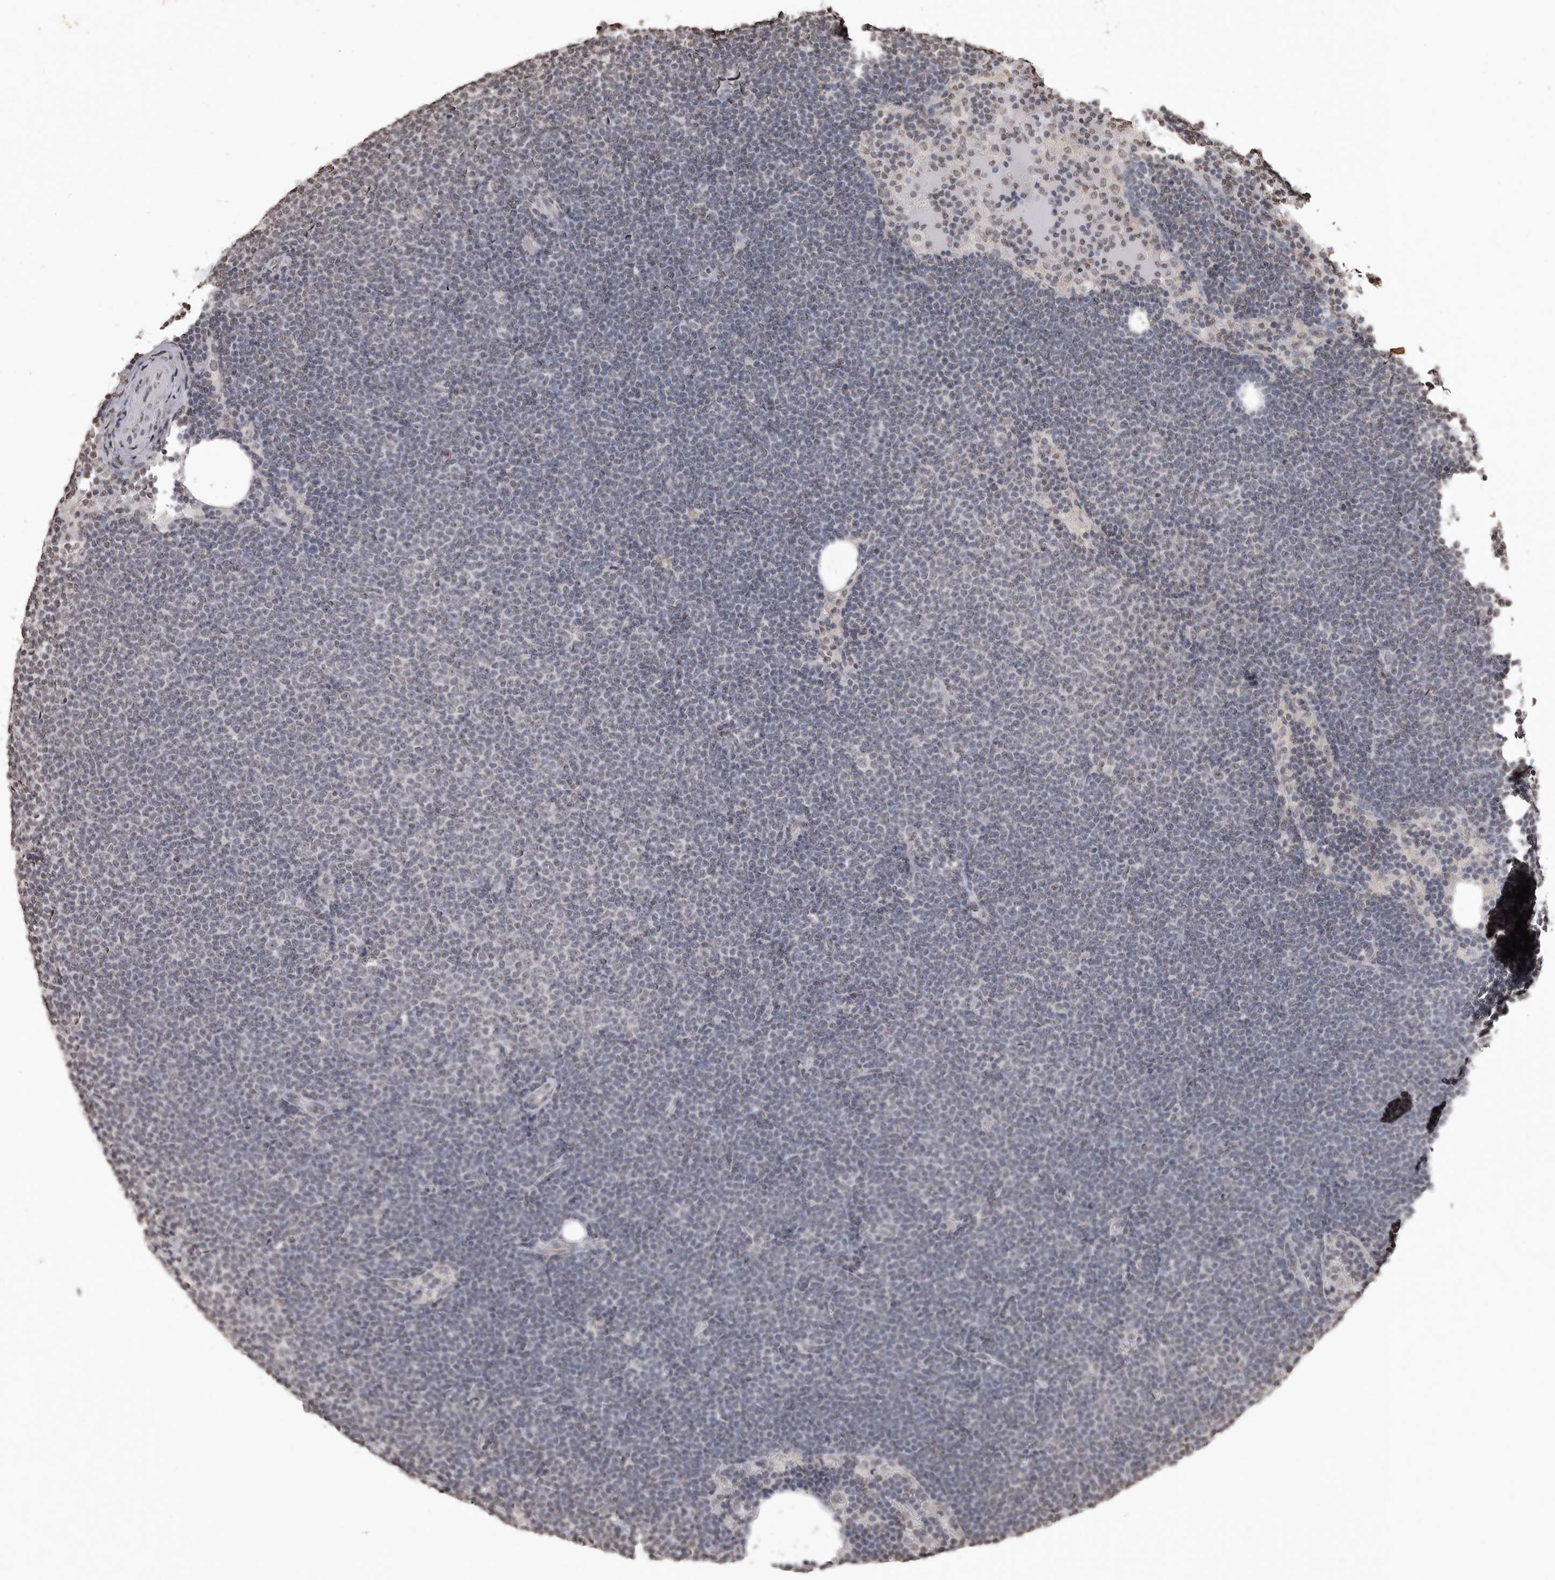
{"staining": {"intensity": "negative", "quantity": "none", "location": "none"}, "tissue": "lymphoma", "cell_type": "Tumor cells", "image_type": "cancer", "snomed": [{"axis": "morphology", "description": "Malignant lymphoma, non-Hodgkin's type, Low grade"}, {"axis": "topography", "description": "Lymph node"}], "caption": "Tumor cells are negative for brown protein staining in low-grade malignant lymphoma, non-Hodgkin's type.", "gene": "WDR45", "patient": {"sex": "female", "age": 53}}